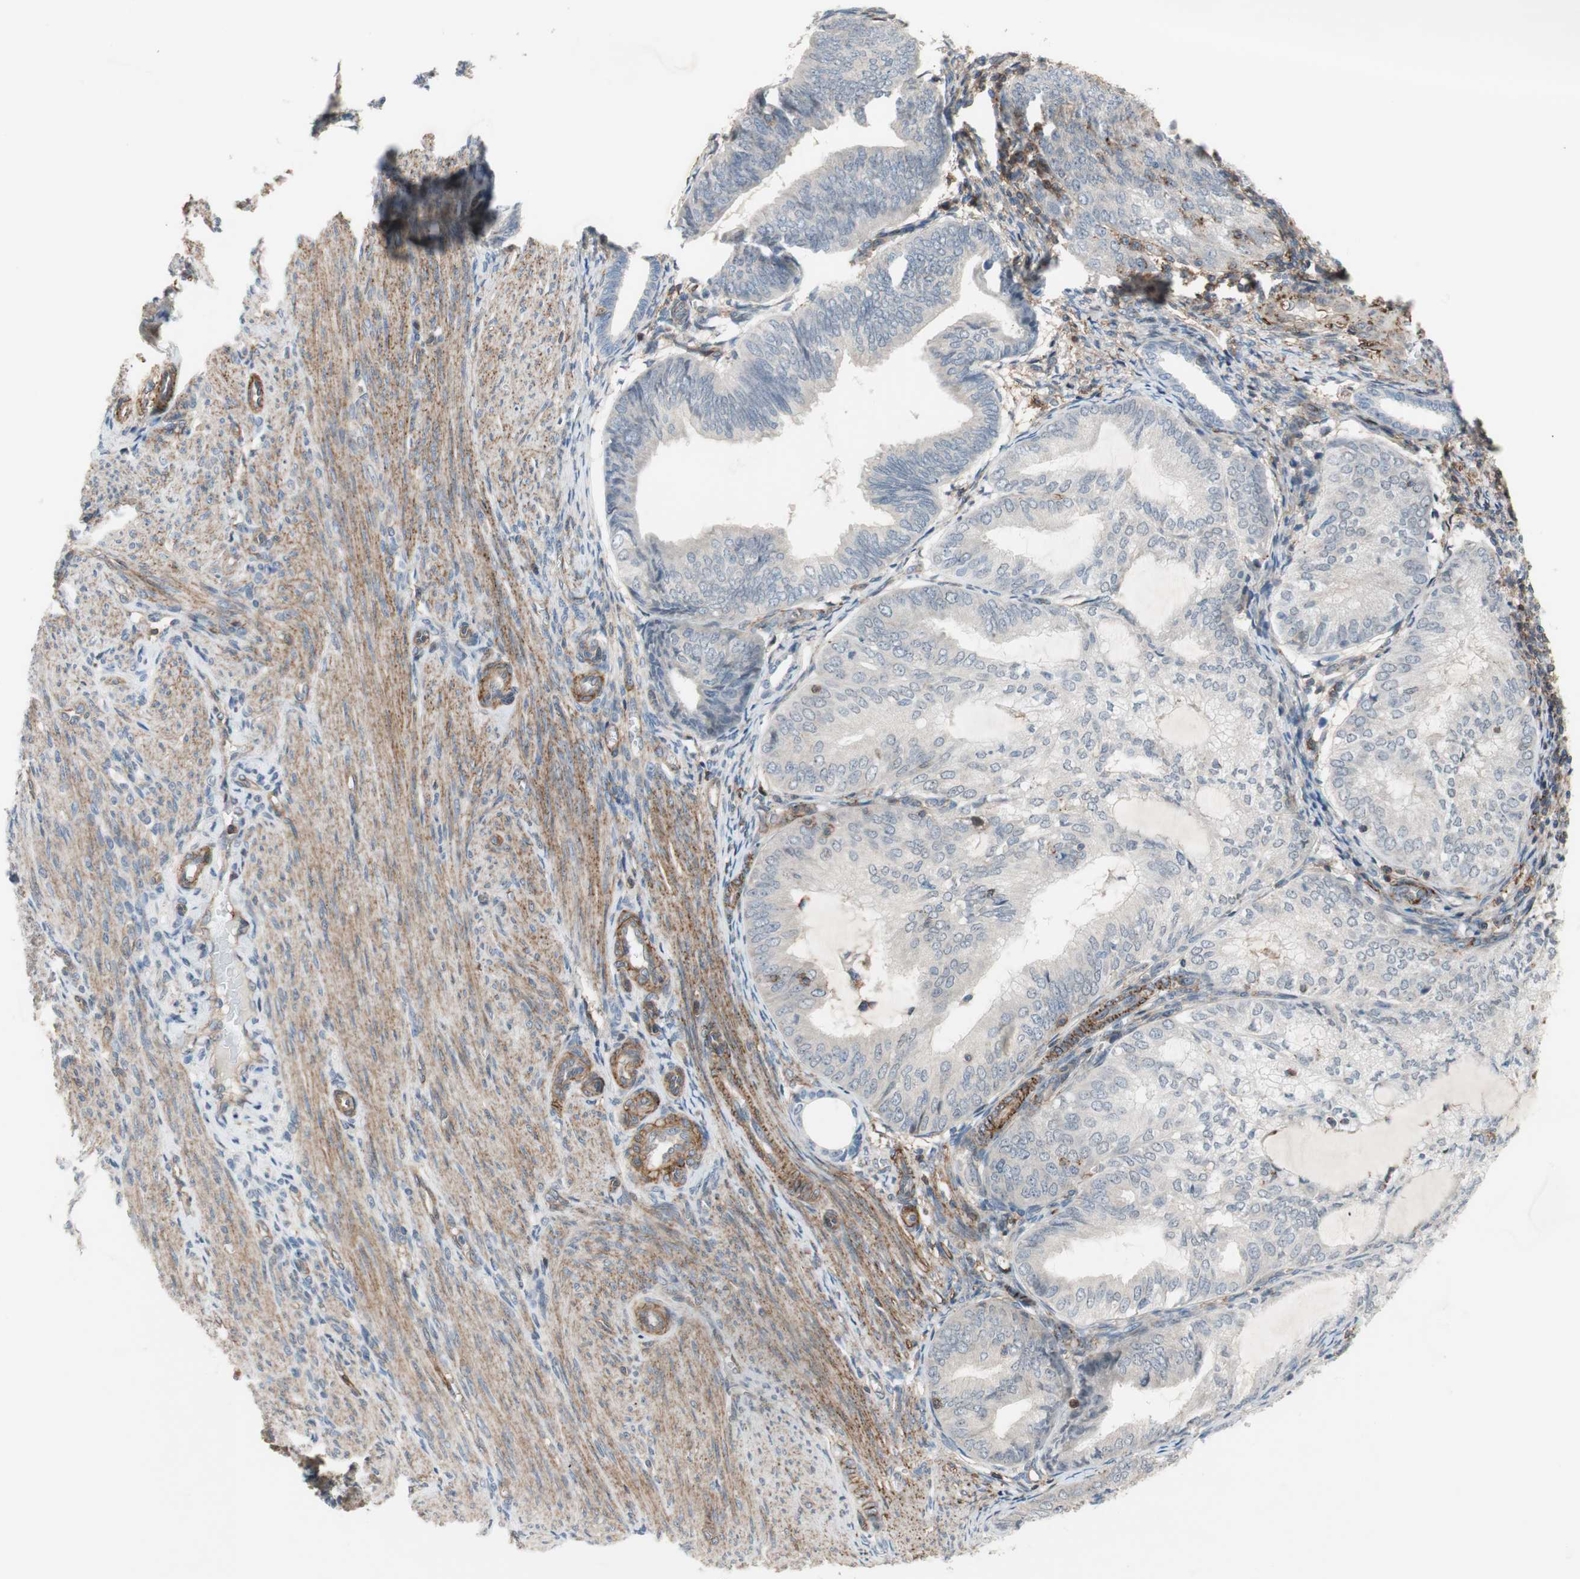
{"staining": {"intensity": "negative", "quantity": "none", "location": "none"}, "tissue": "endometrial cancer", "cell_type": "Tumor cells", "image_type": "cancer", "snomed": [{"axis": "morphology", "description": "Adenocarcinoma, NOS"}, {"axis": "topography", "description": "Endometrium"}], "caption": "Tumor cells are negative for brown protein staining in endometrial adenocarcinoma. The staining is performed using DAB (3,3'-diaminobenzidine) brown chromogen with nuclei counter-stained in using hematoxylin.", "gene": "GRHL1", "patient": {"sex": "female", "age": 81}}